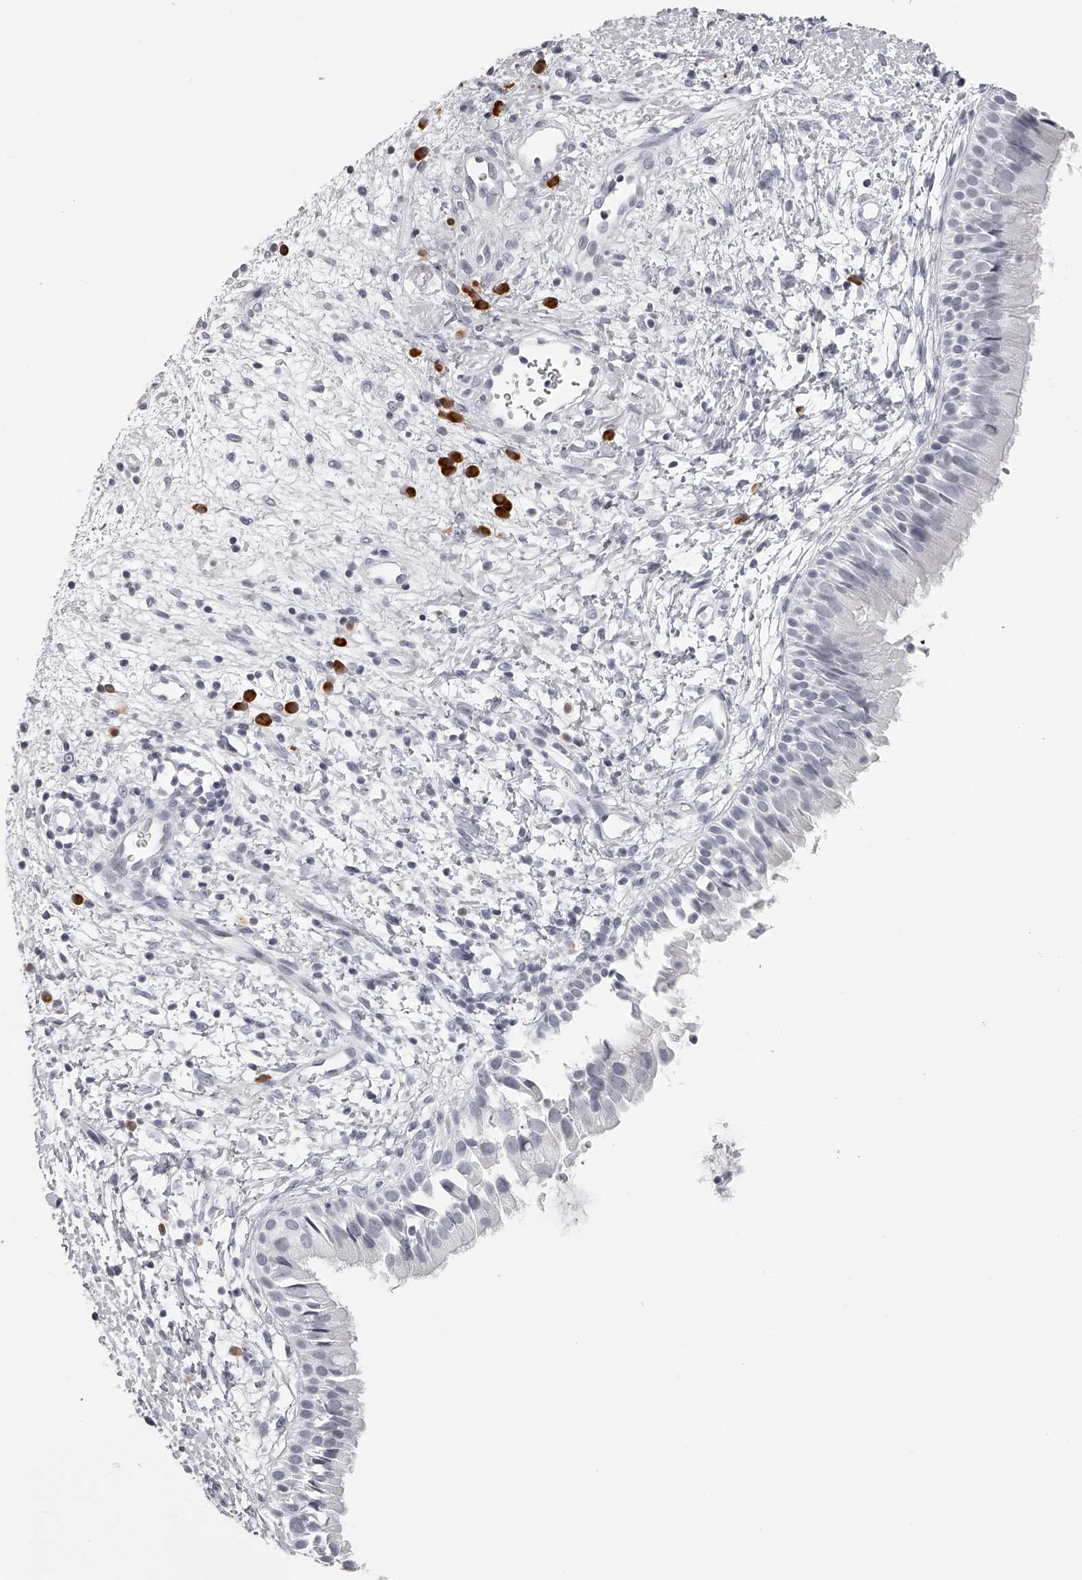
{"staining": {"intensity": "negative", "quantity": "none", "location": "none"}, "tissue": "nasopharynx", "cell_type": "Respiratory epithelial cells", "image_type": "normal", "snomed": [{"axis": "morphology", "description": "Normal tissue, NOS"}, {"axis": "topography", "description": "Nasopharynx"}], "caption": "Respiratory epithelial cells are negative for brown protein staining in unremarkable nasopharynx. The staining was performed using DAB (3,3'-diaminobenzidine) to visualize the protein expression in brown, while the nuclei were stained in blue with hematoxylin (Magnification: 20x).", "gene": "SEC11C", "patient": {"sex": "male", "age": 22}}